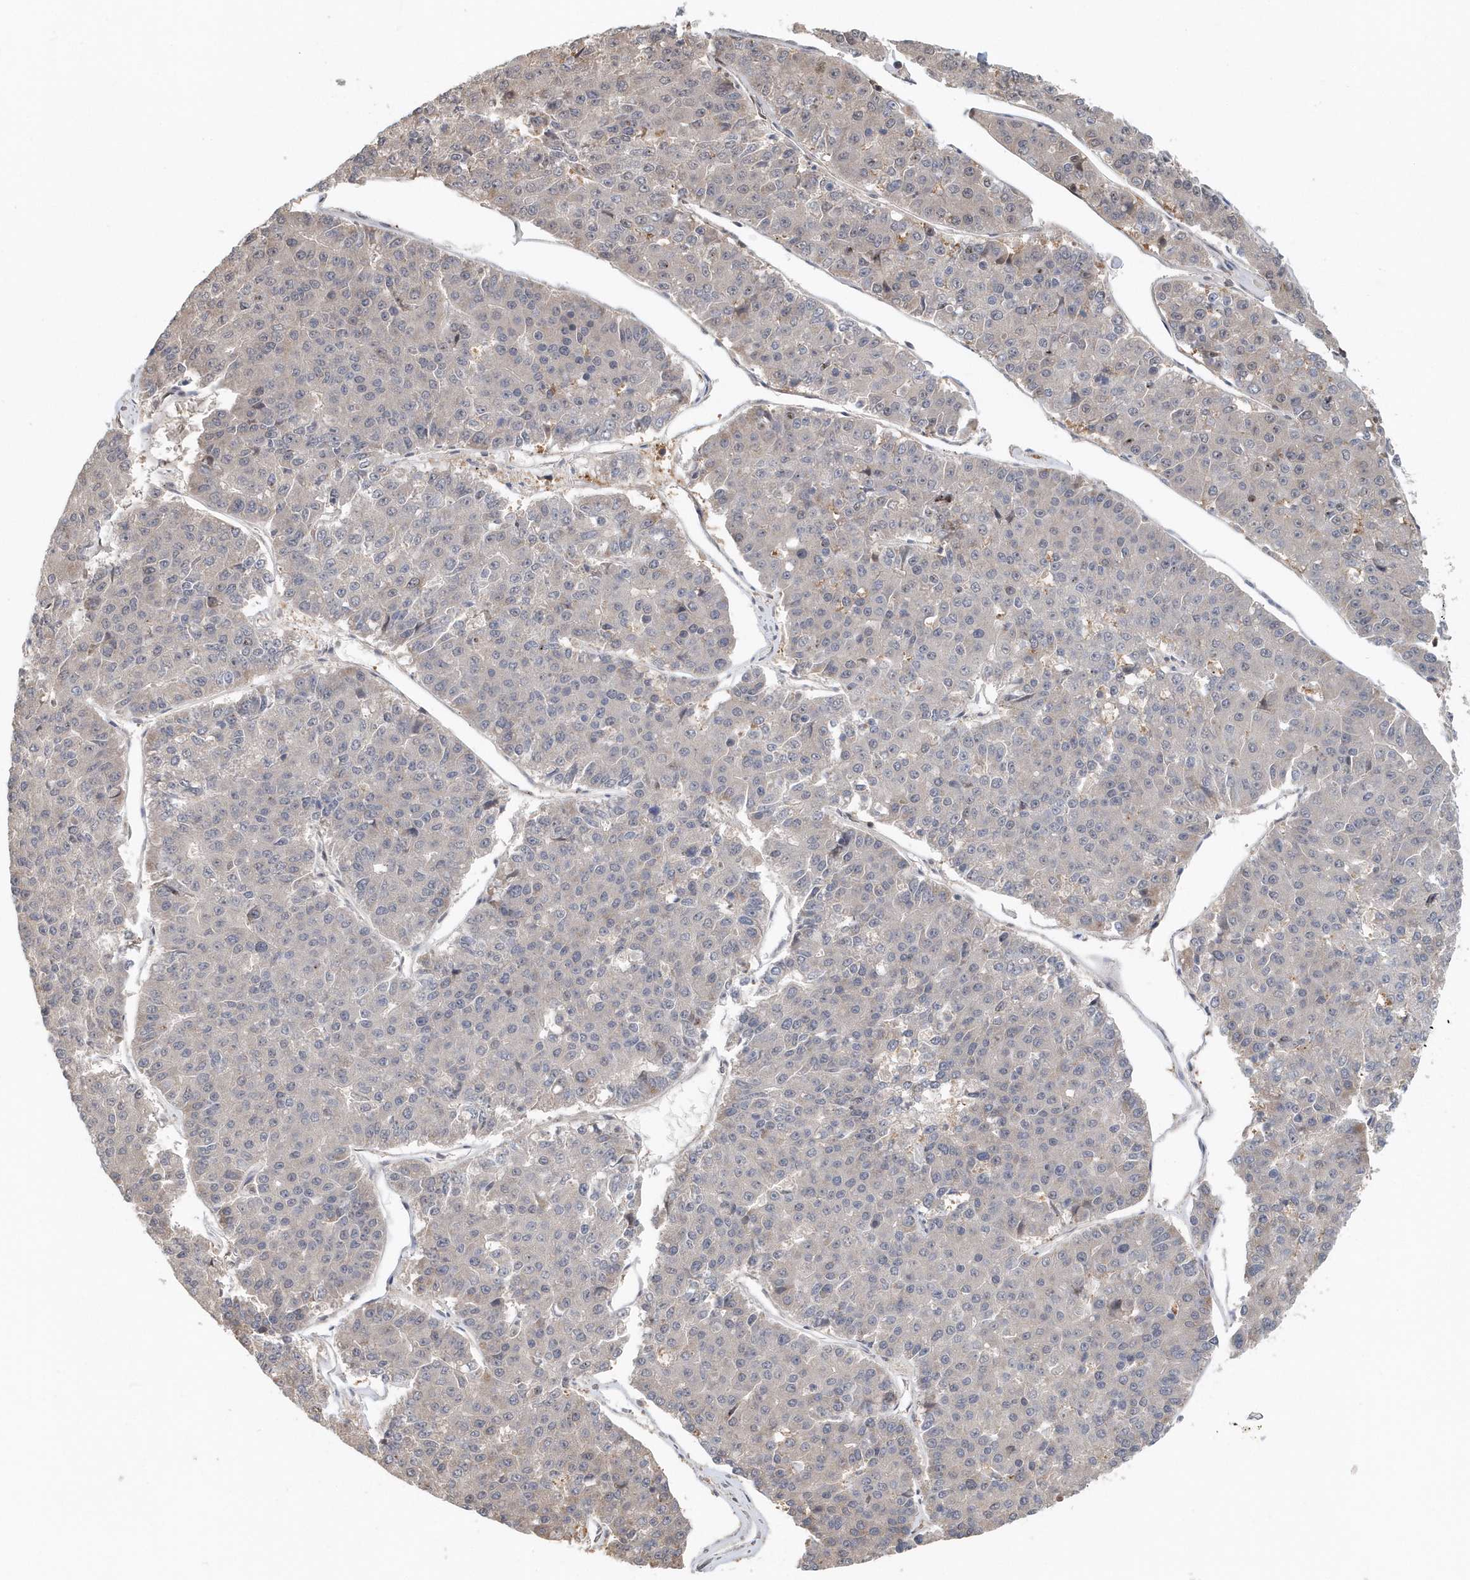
{"staining": {"intensity": "negative", "quantity": "none", "location": "none"}, "tissue": "pancreatic cancer", "cell_type": "Tumor cells", "image_type": "cancer", "snomed": [{"axis": "morphology", "description": "Adenocarcinoma, NOS"}, {"axis": "topography", "description": "Pancreas"}], "caption": "Immunohistochemistry (IHC) of human pancreatic cancer (adenocarcinoma) shows no positivity in tumor cells. (DAB IHC visualized using brightfield microscopy, high magnification).", "gene": "SUMO2", "patient": {"sex": "male", "age": 50}}